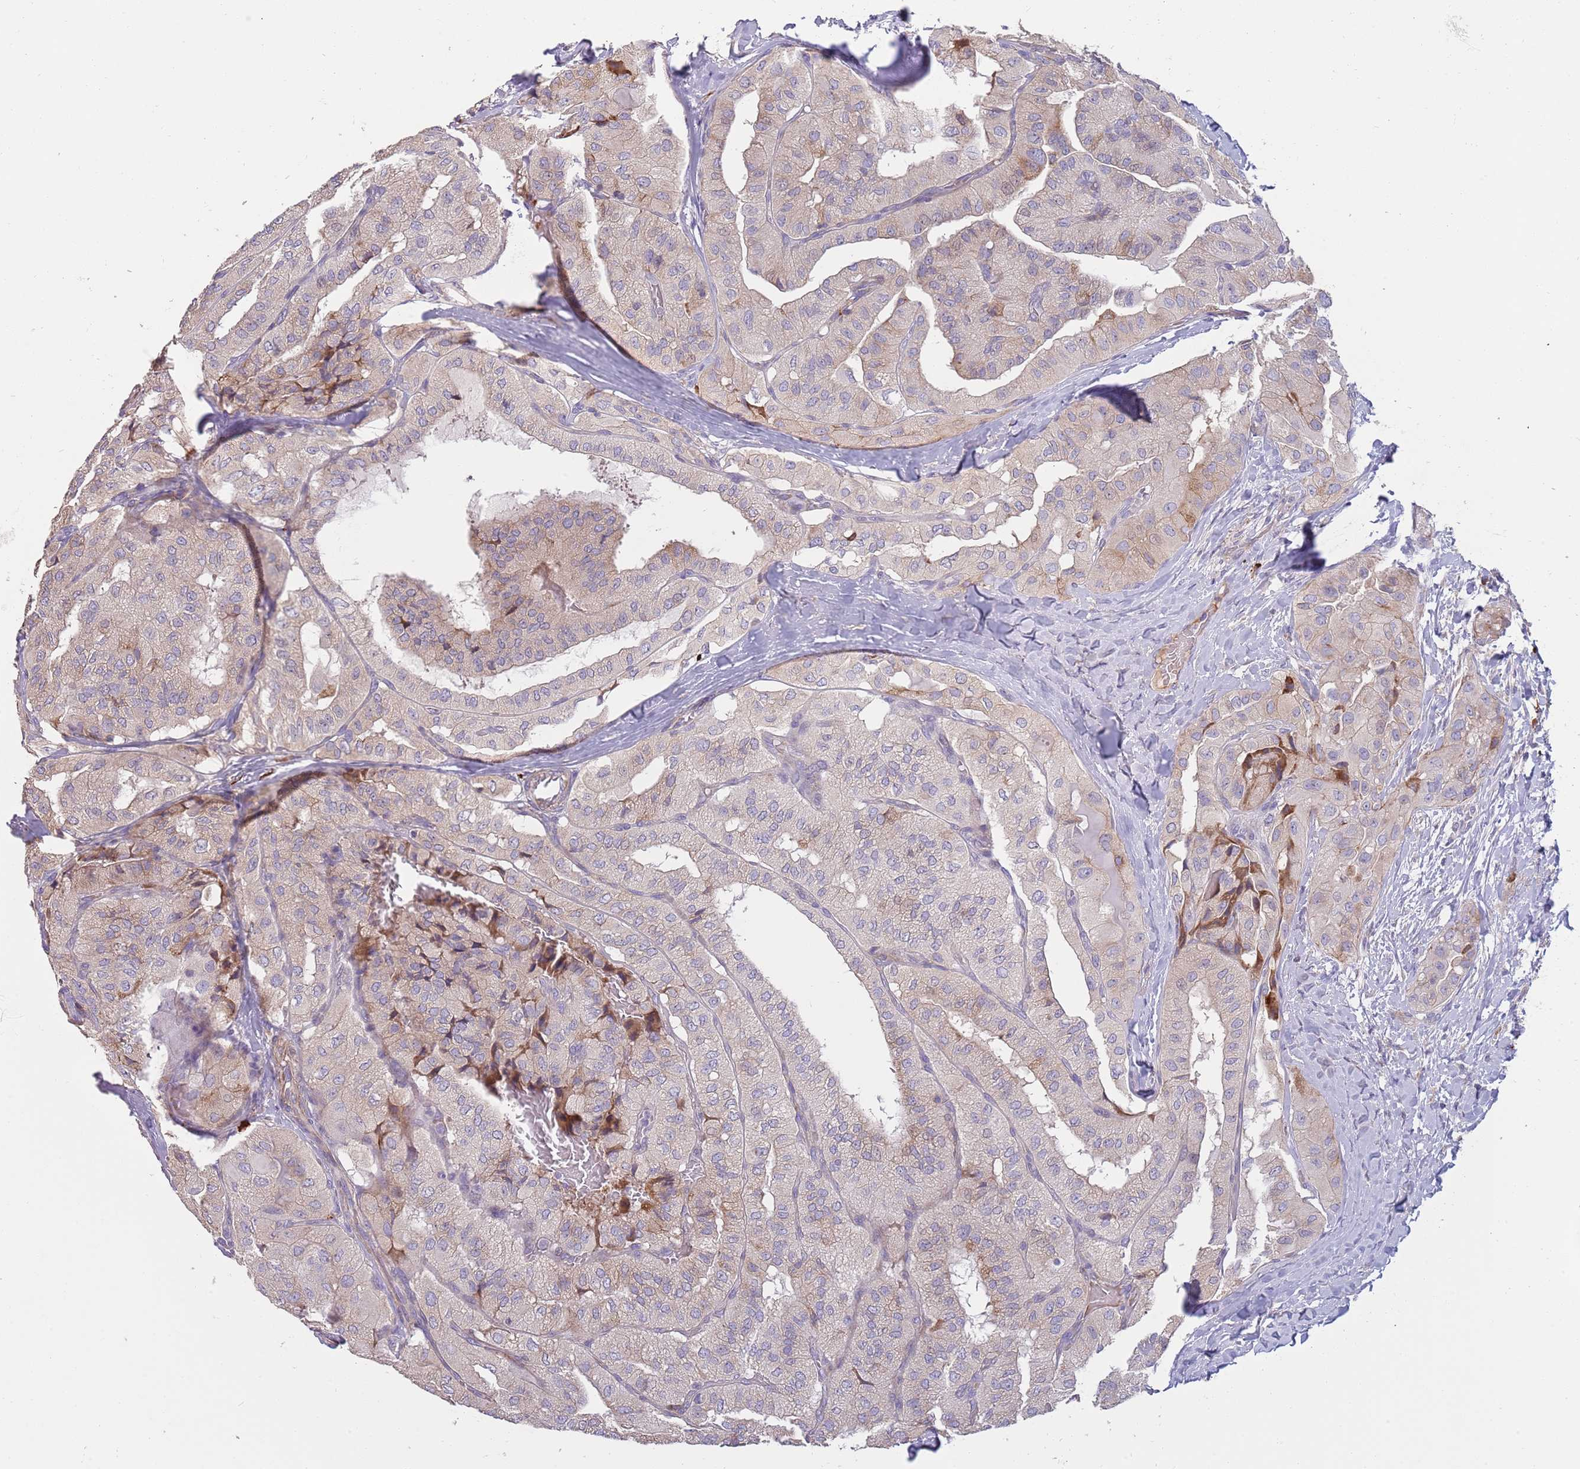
{"staining": {"intensity": "weak", "quantity": "<25%", "location": "cytoplasmic/membranous"}, "tissue": "thyroid cancer", "cell_type": "Tumor cells", "image_type": "cancer", "snomed": [{"axis": "morphology", "description": "Normal tissue, NOS"}, {"axis": "morphology", "description": "Papillary adenocarcinoma, NOS"}, {"axis": "topography", "description": "Thyroid gland"}], "caption": "Thyroid papillary adenocarcinoma was stained to show a protein in brown. There is no significant positivity in tumor cells. (DAB (3,3'-diaminobenzidine) IHC with hematoxylin counter stain).", "gene": "SUSD1", "patient": {"sex": "female", "age": 59}}